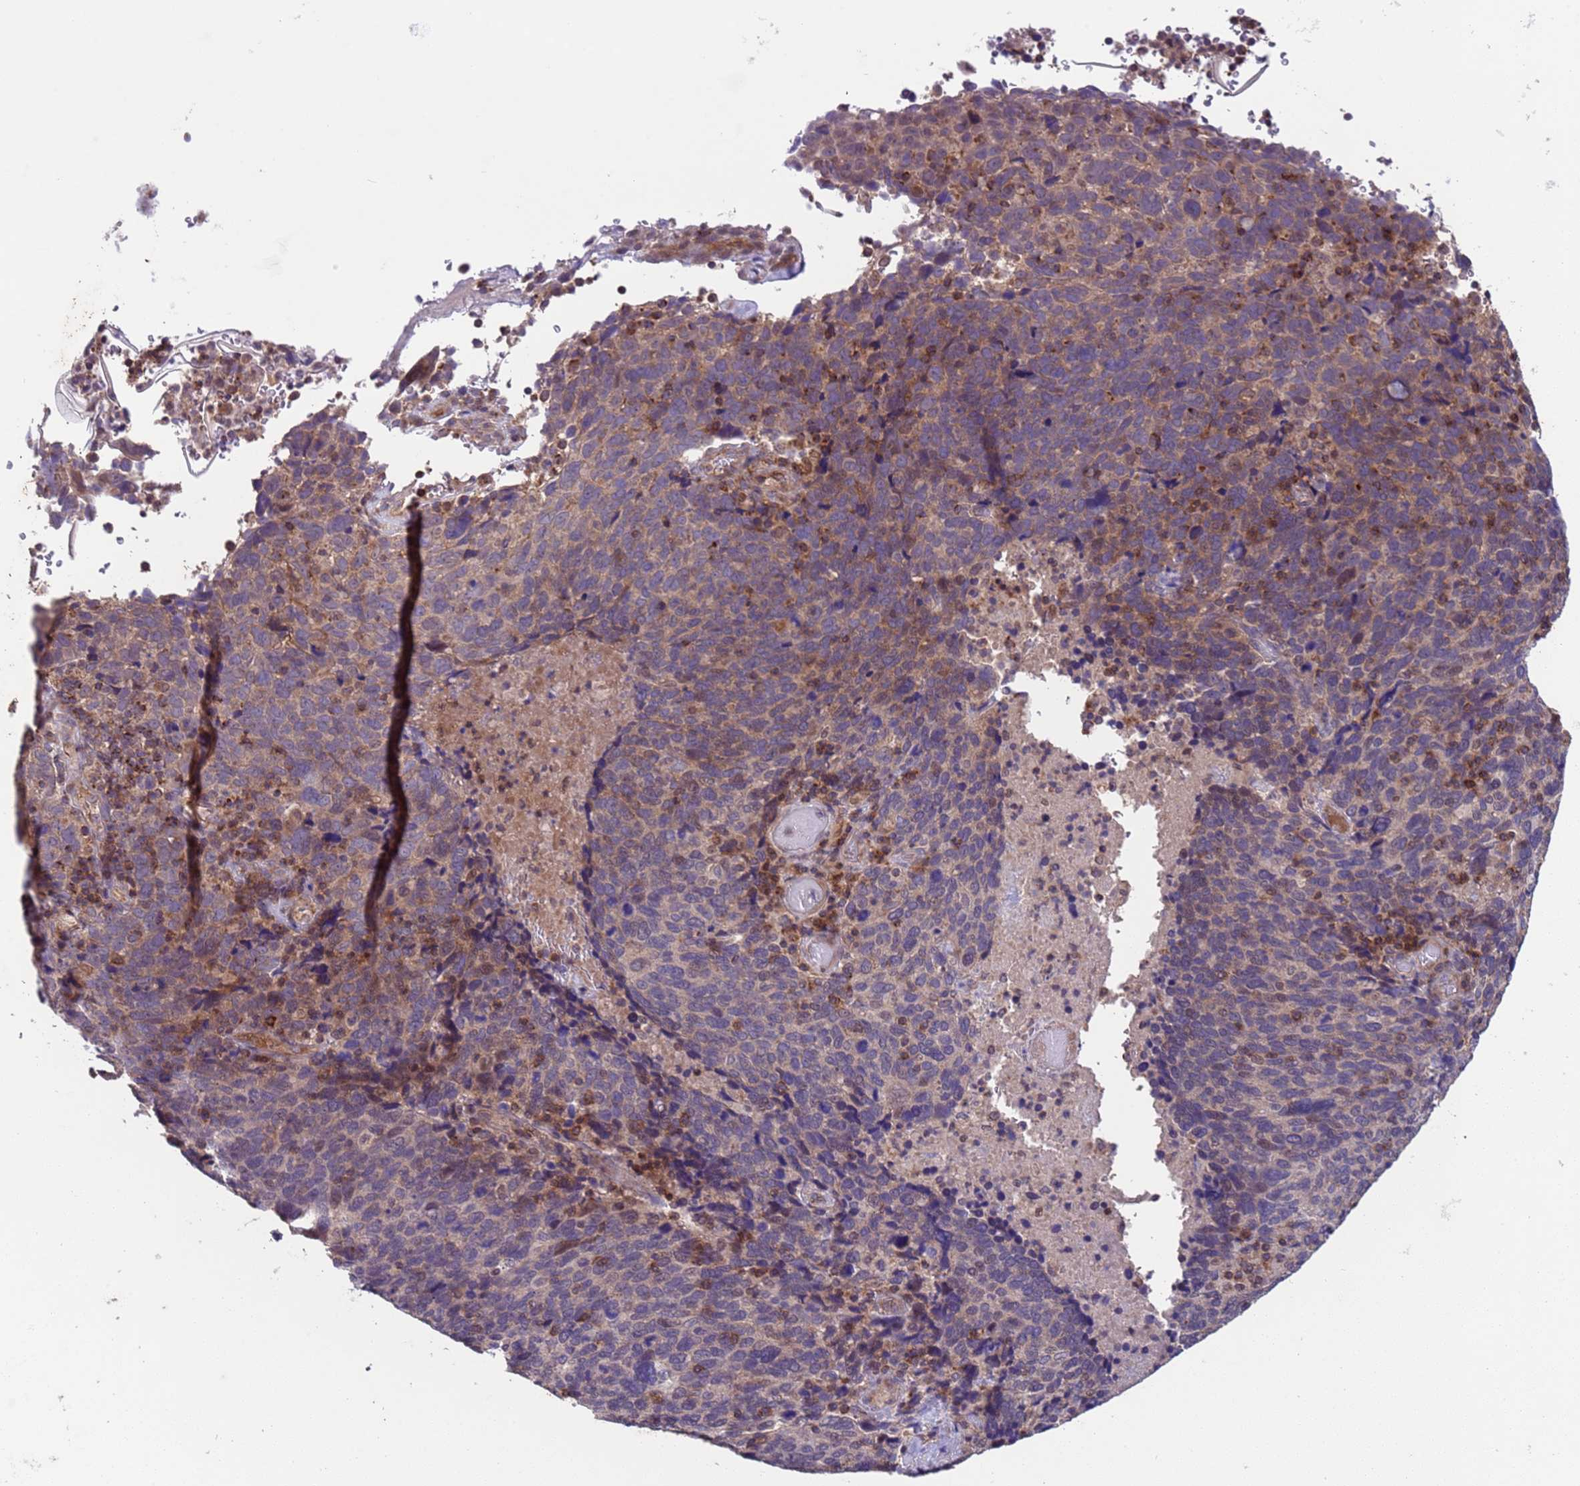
{"staining": {"intensity": "weak", "quantity": "<25%", "location": "cytoplasmic/membranous"}, "tissue": "cervical cancer", "cell_type": "Tumor cells", "image_type": "cancer", "snomed": [{"axis": "morphology", "description": "Squamous cell carcinoma, NOS"}, {"axis": "topography", "description": "Cervix"}], "caption": "Photomicrograph shows no significant protein expression in tumor cells of cervical cancer (squamous cell carcinoma).", "gene": "ACAD8", "patient": {"sex": "female", "age": 41}}